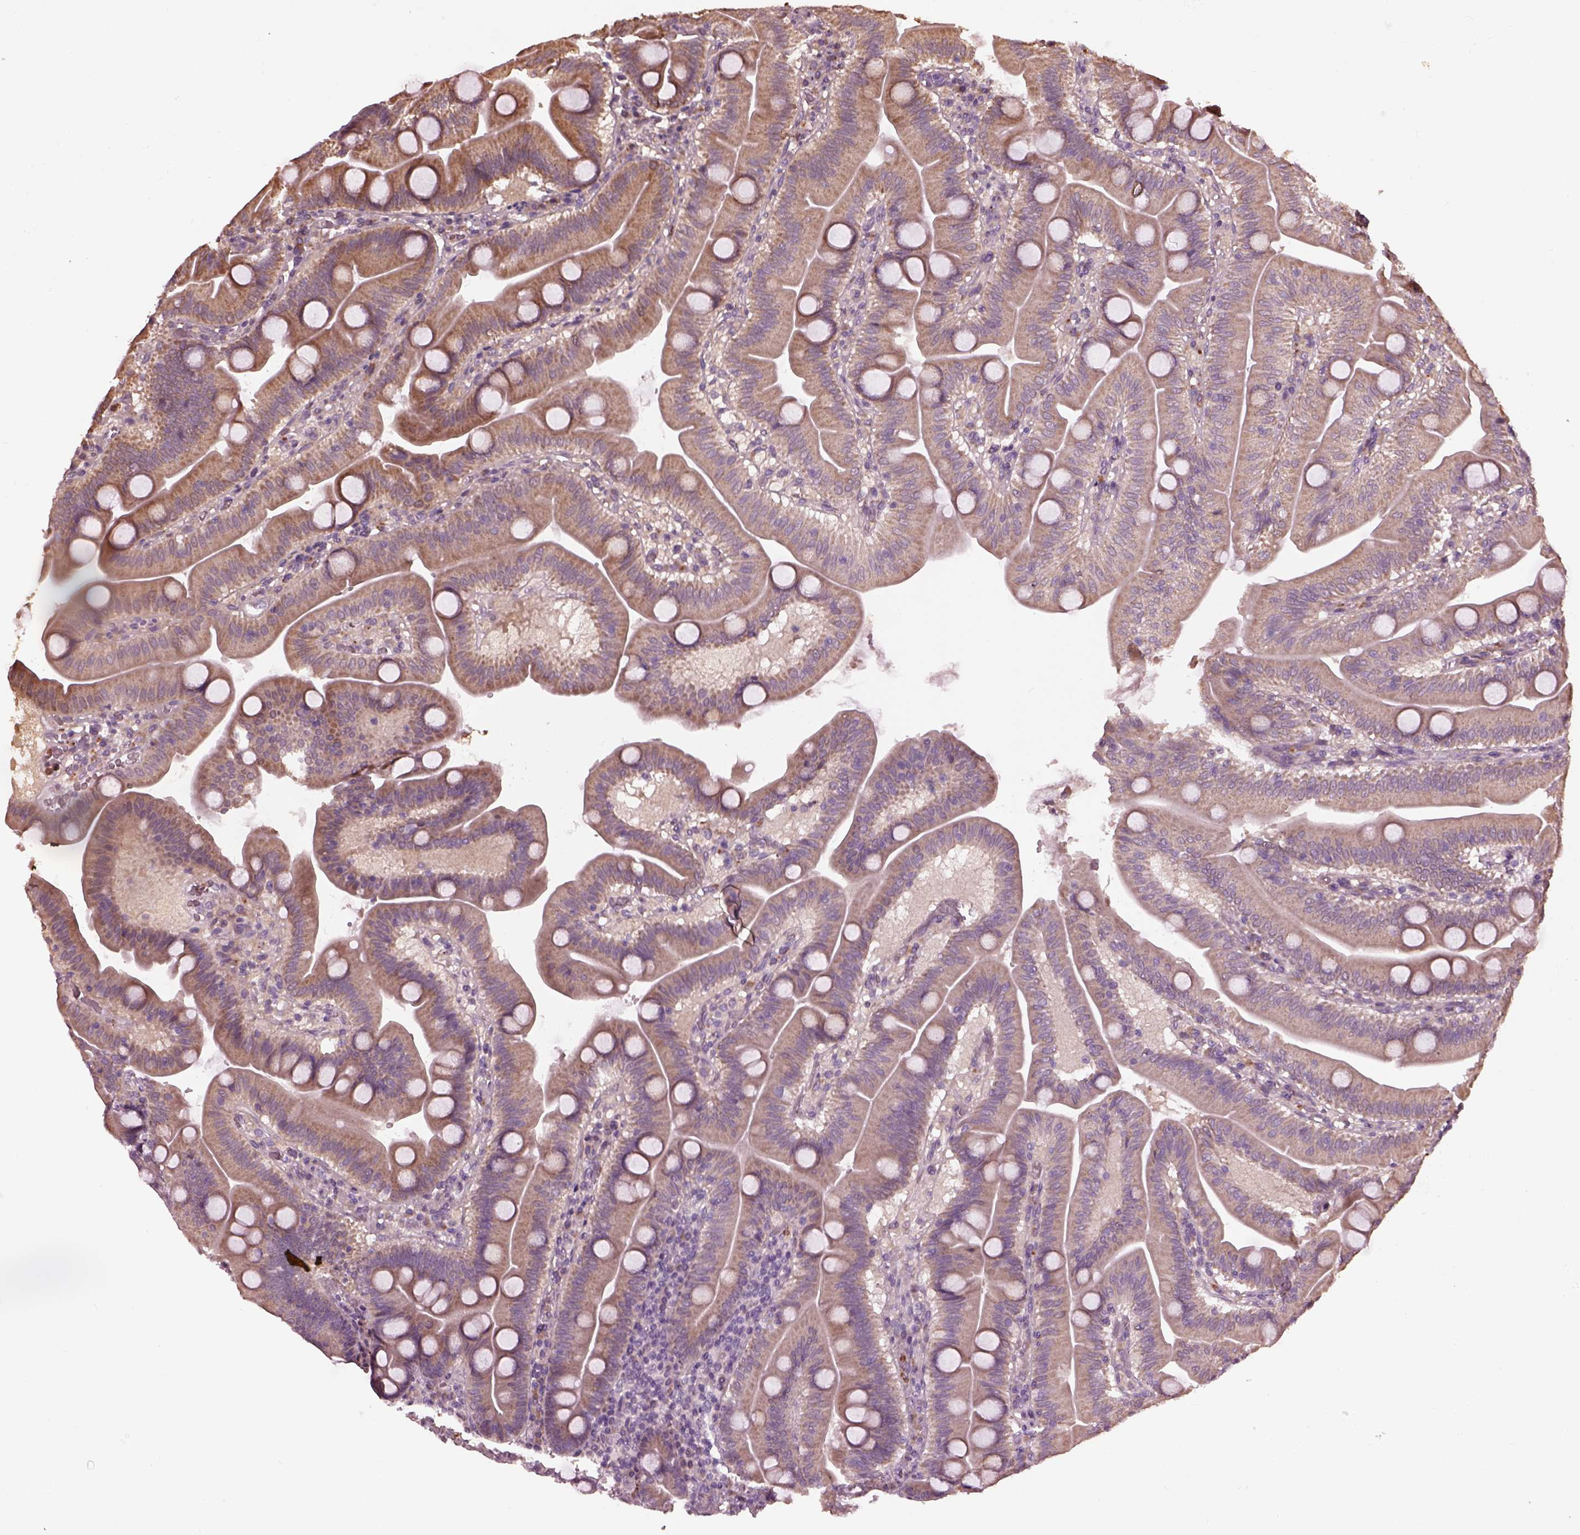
{"staining": {"intensity": "moderate", "quantity": ">75%", "location": "cytoplasmic/membranous"}, "tissue": "duodenum", "cell_type": "Glandular cells", "image_type": "normal", "snomed": [{"axis": "morphology", "description": "Normal tissue, NOS"}, {"axis": "topography", "description": "Duodenum"}], "caption": "Immunohistochemistry of normal duodenum exhibits medium levels of moderate cytoplasmic/membranous expression in about >75% of glandular cells.", "gene": "RUFY3", "patient": {"sex": "male", "age": 59}}